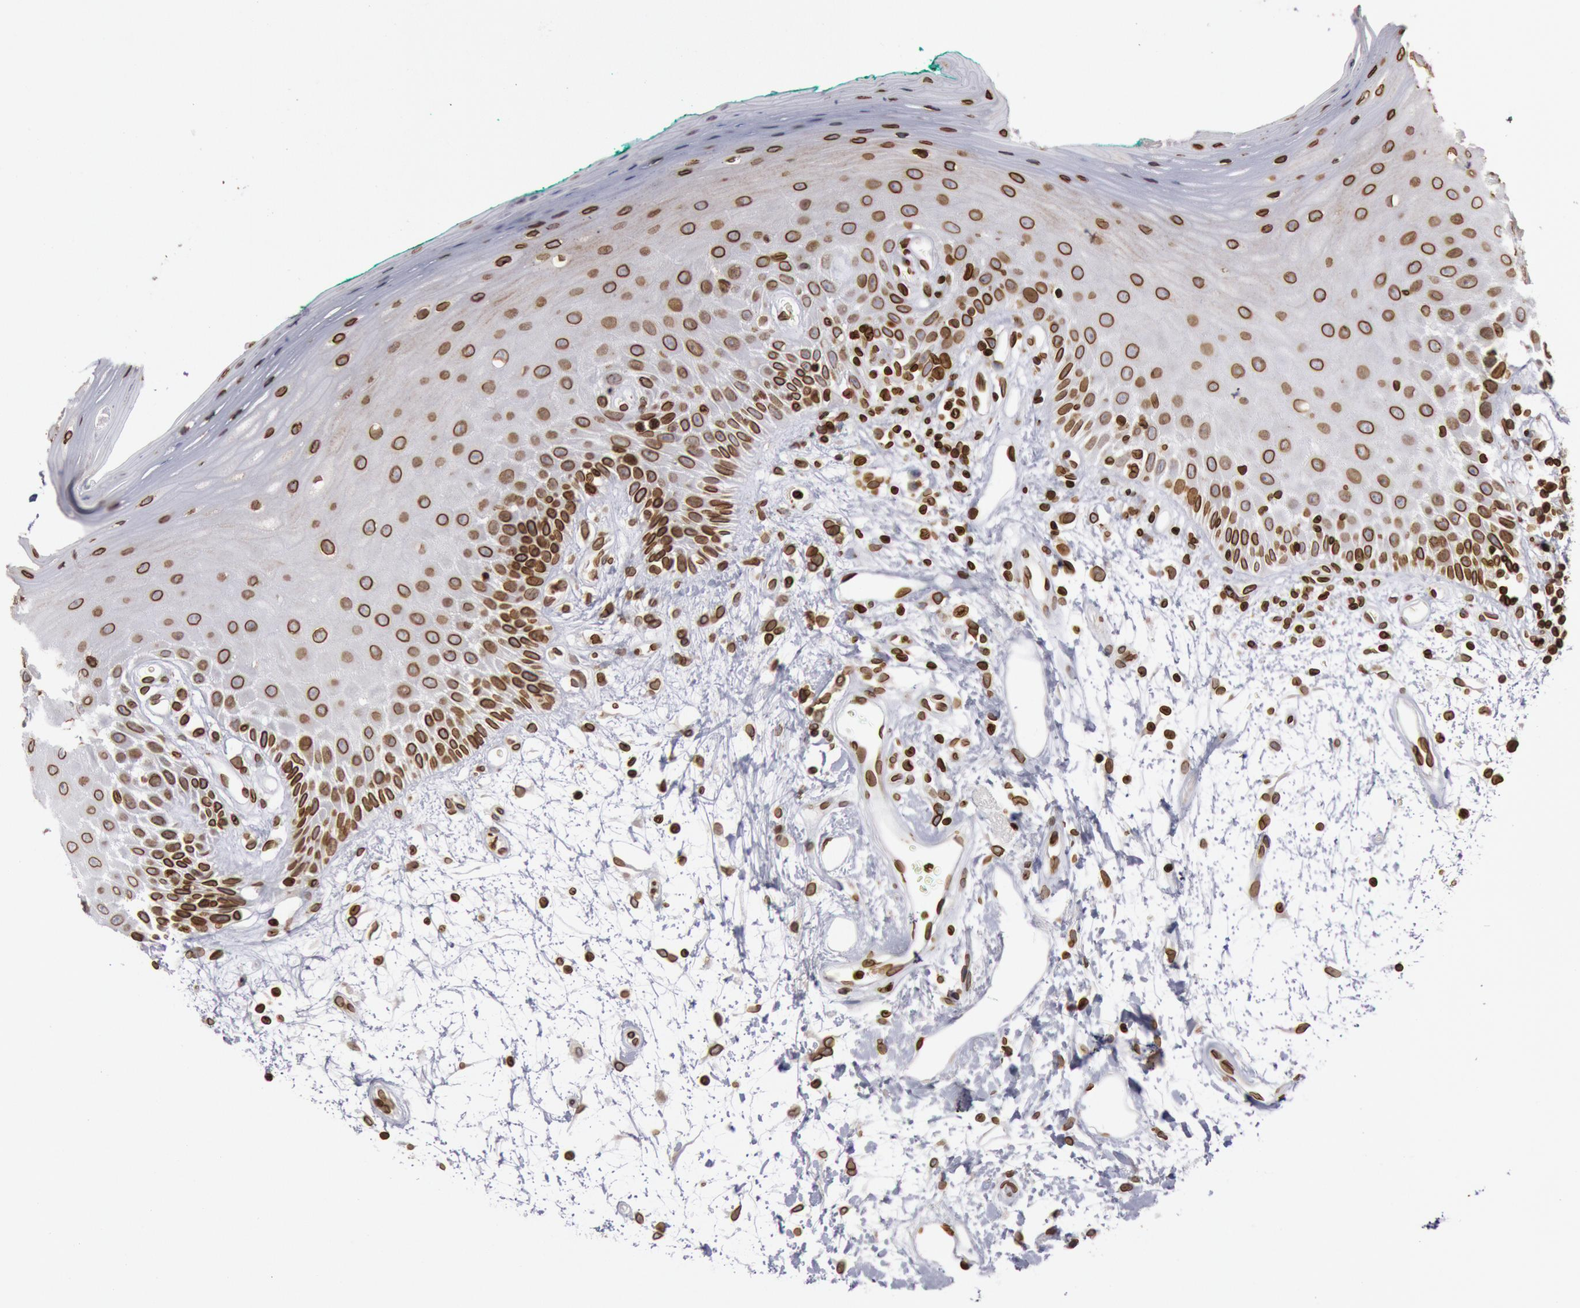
{"staining": {"intensity": "strong", "quantity": ">75%", "location": "nuclear"}, "tissue": "oral mucosa", "cell_type": "Squamous epithelial cells", "image_type": "normal", "snomed": [{"axis": "morphology", "description": "Normal tissue, NOS"}, {"axis": "morphology", "description": "Squamous cell carcinoma, NOS"}, {"axis": "topography", "description": "Skeletal muscle"}, {"axis": "topography", "description": "Oral tissue"}, {"axis": "topography", "description": "Head-Neck"}], "caption": "Approximately >75% of squamous epithelial cells in unremarkable oral mucosa exhibit strong nuclear protein expression as visualized by brown immunohistochemical staining.", "gene": "SUN2", "patient": {"sex": "female", "age": 84}}